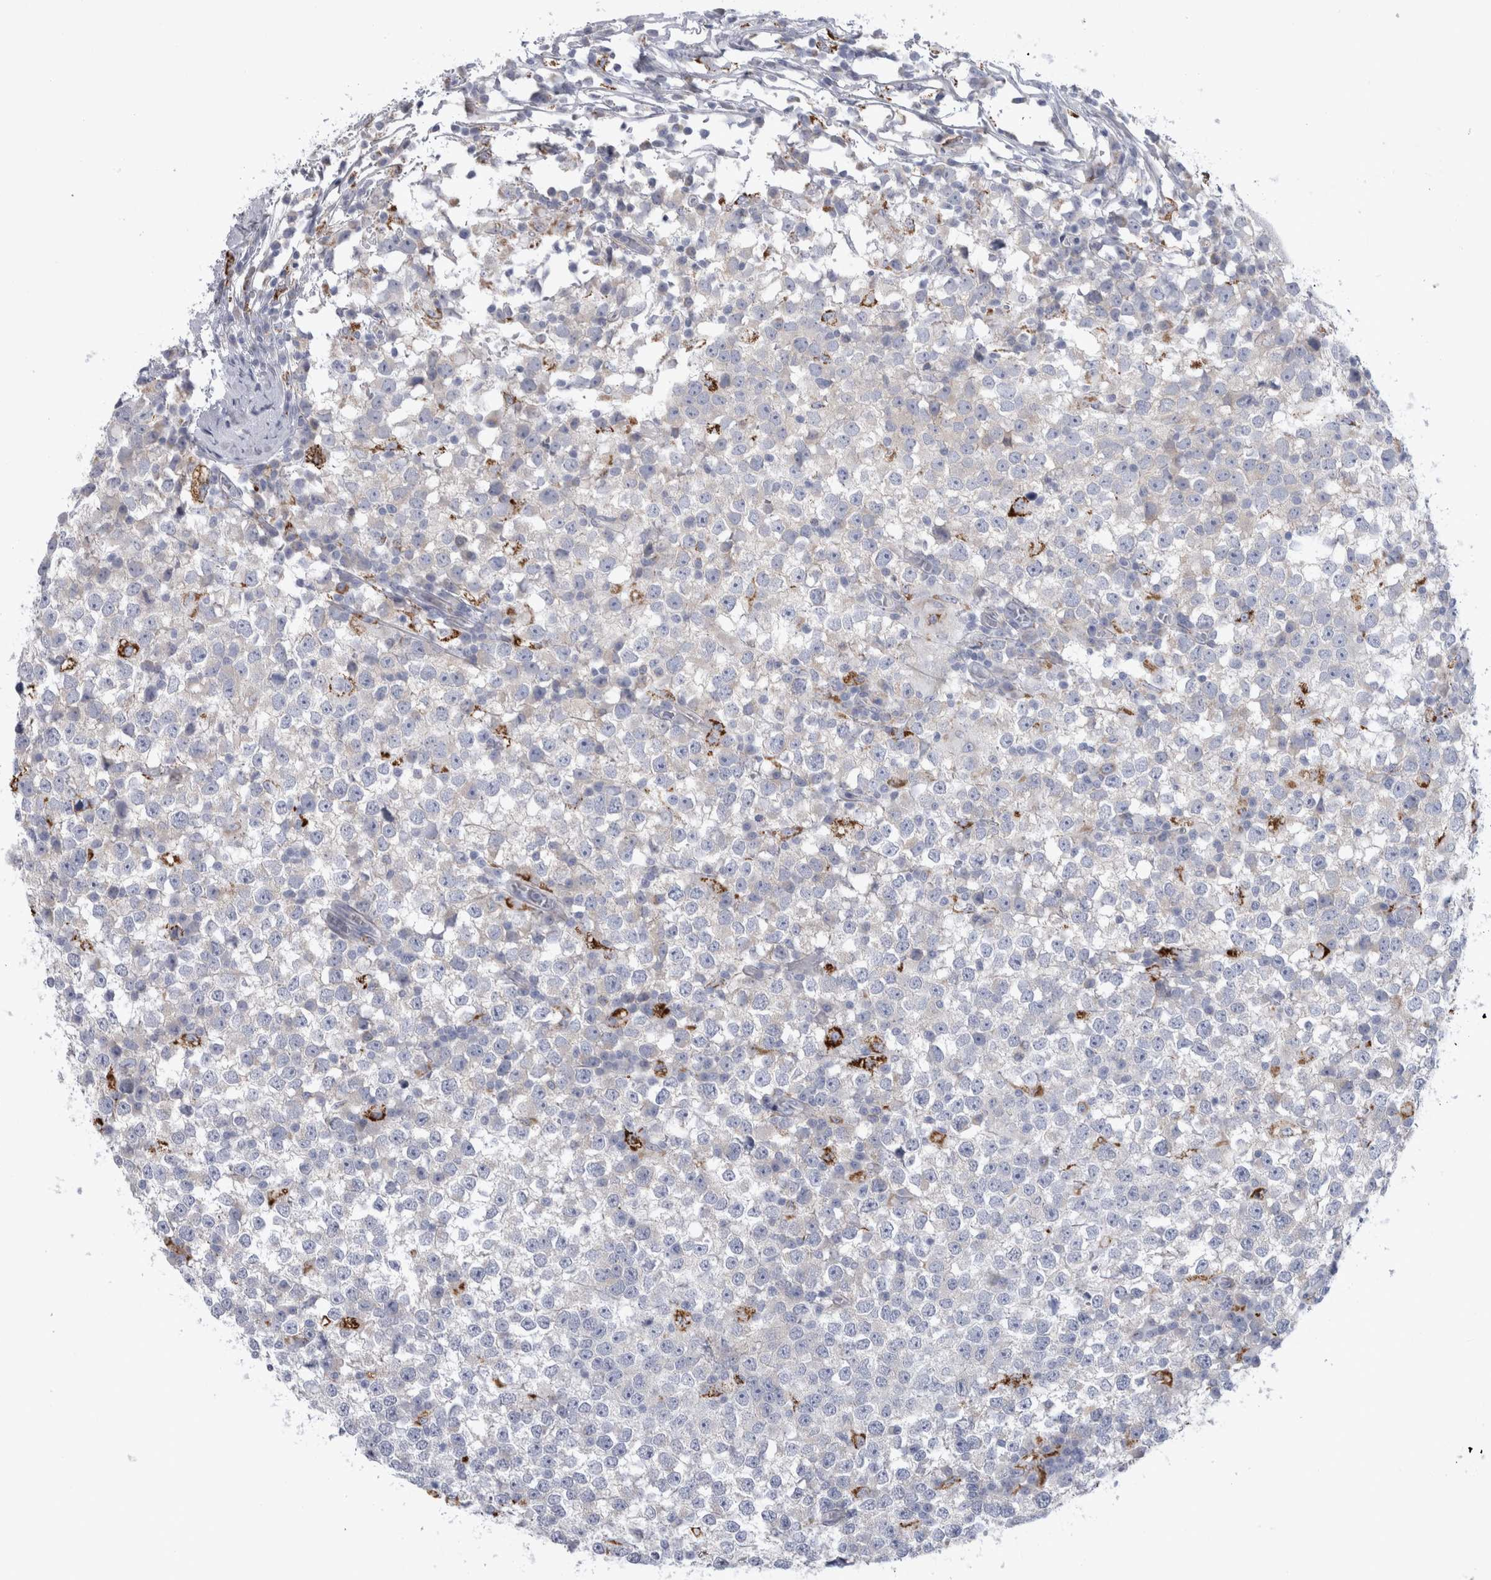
{"staining": {"intensity": "strong", "quantity": "<25%", "location": "cytoplasmic/membranous"}, "tissue": "testis cancer", "cell_type": "Tumor cells", "image_type": "cancer", "snomed": [{"axis": "morphology", "description": "Seminoma, NOS"}, {"axis": "topography", "description": "Testis"}], "caption": "About <25% of tumor cells in human testis cancer display strong cytoplasmic/membranous protein expression as visualized by brown immunohistochemical staining.", "gene": "GATM", "patient": {"sex": "male", "age": 65}}